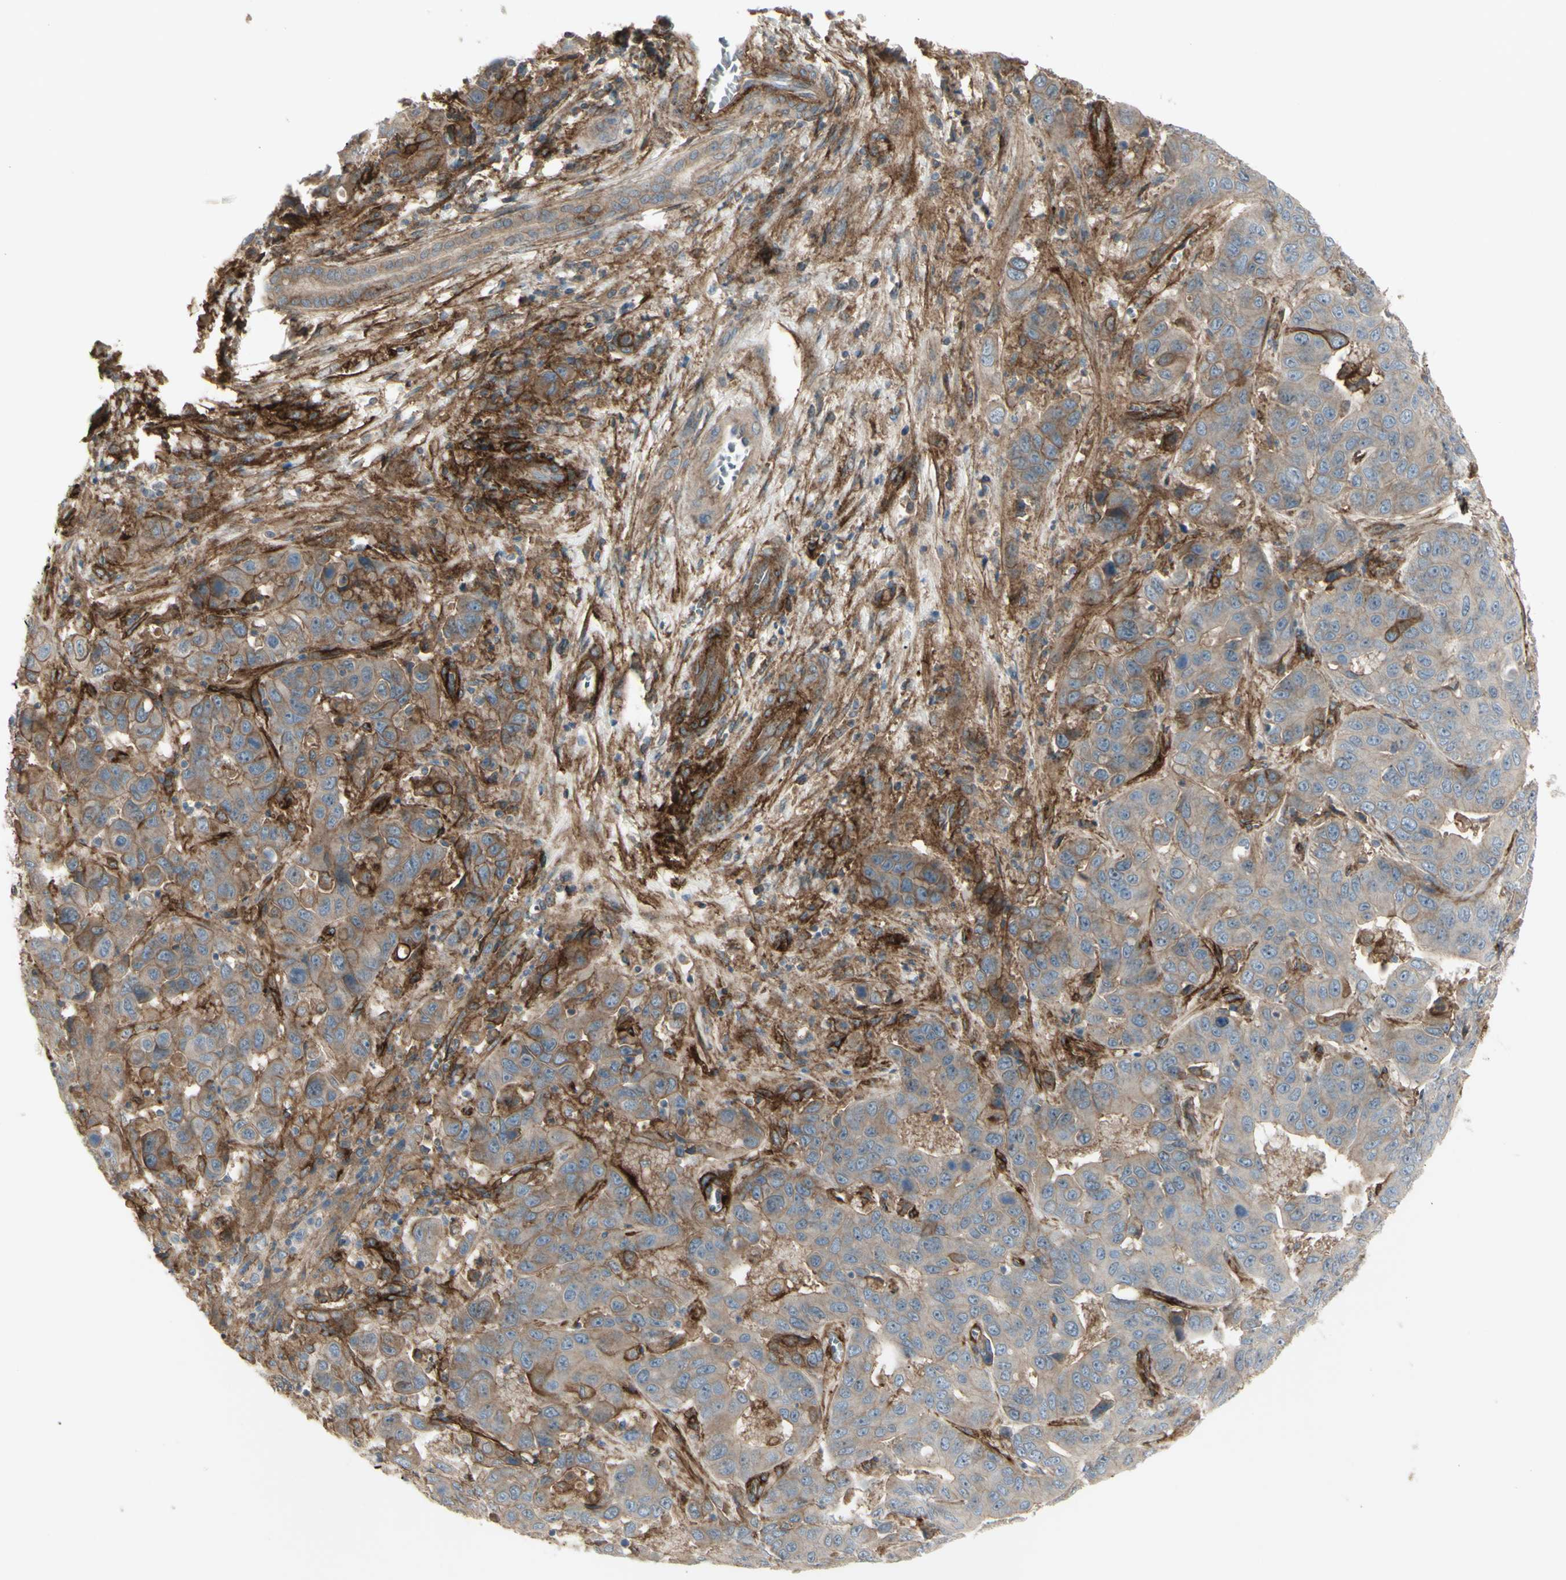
{"staining": {"intensity": "weak", "quantity": "25%-75%", "location": "cytoplasmic/membranous"}, "tissue": "liver cancer", "cell_type": "Tumor cells", "image_type": "cancer", "snomed": [{"axis": "morphology", "description": "Cholangiocarcinoma"}, {"axis": "topography", "description": "Liver"}], "caption": "This histopathology image displays immunohistochemistry (IHC) staining of cholangiocarcinoma (liver), with low weak cytoplasmic/membranous expression in about 25%-75% of tumor cells.", "gene": "CD276", "patient": {"sex": "female", "age": 52}}